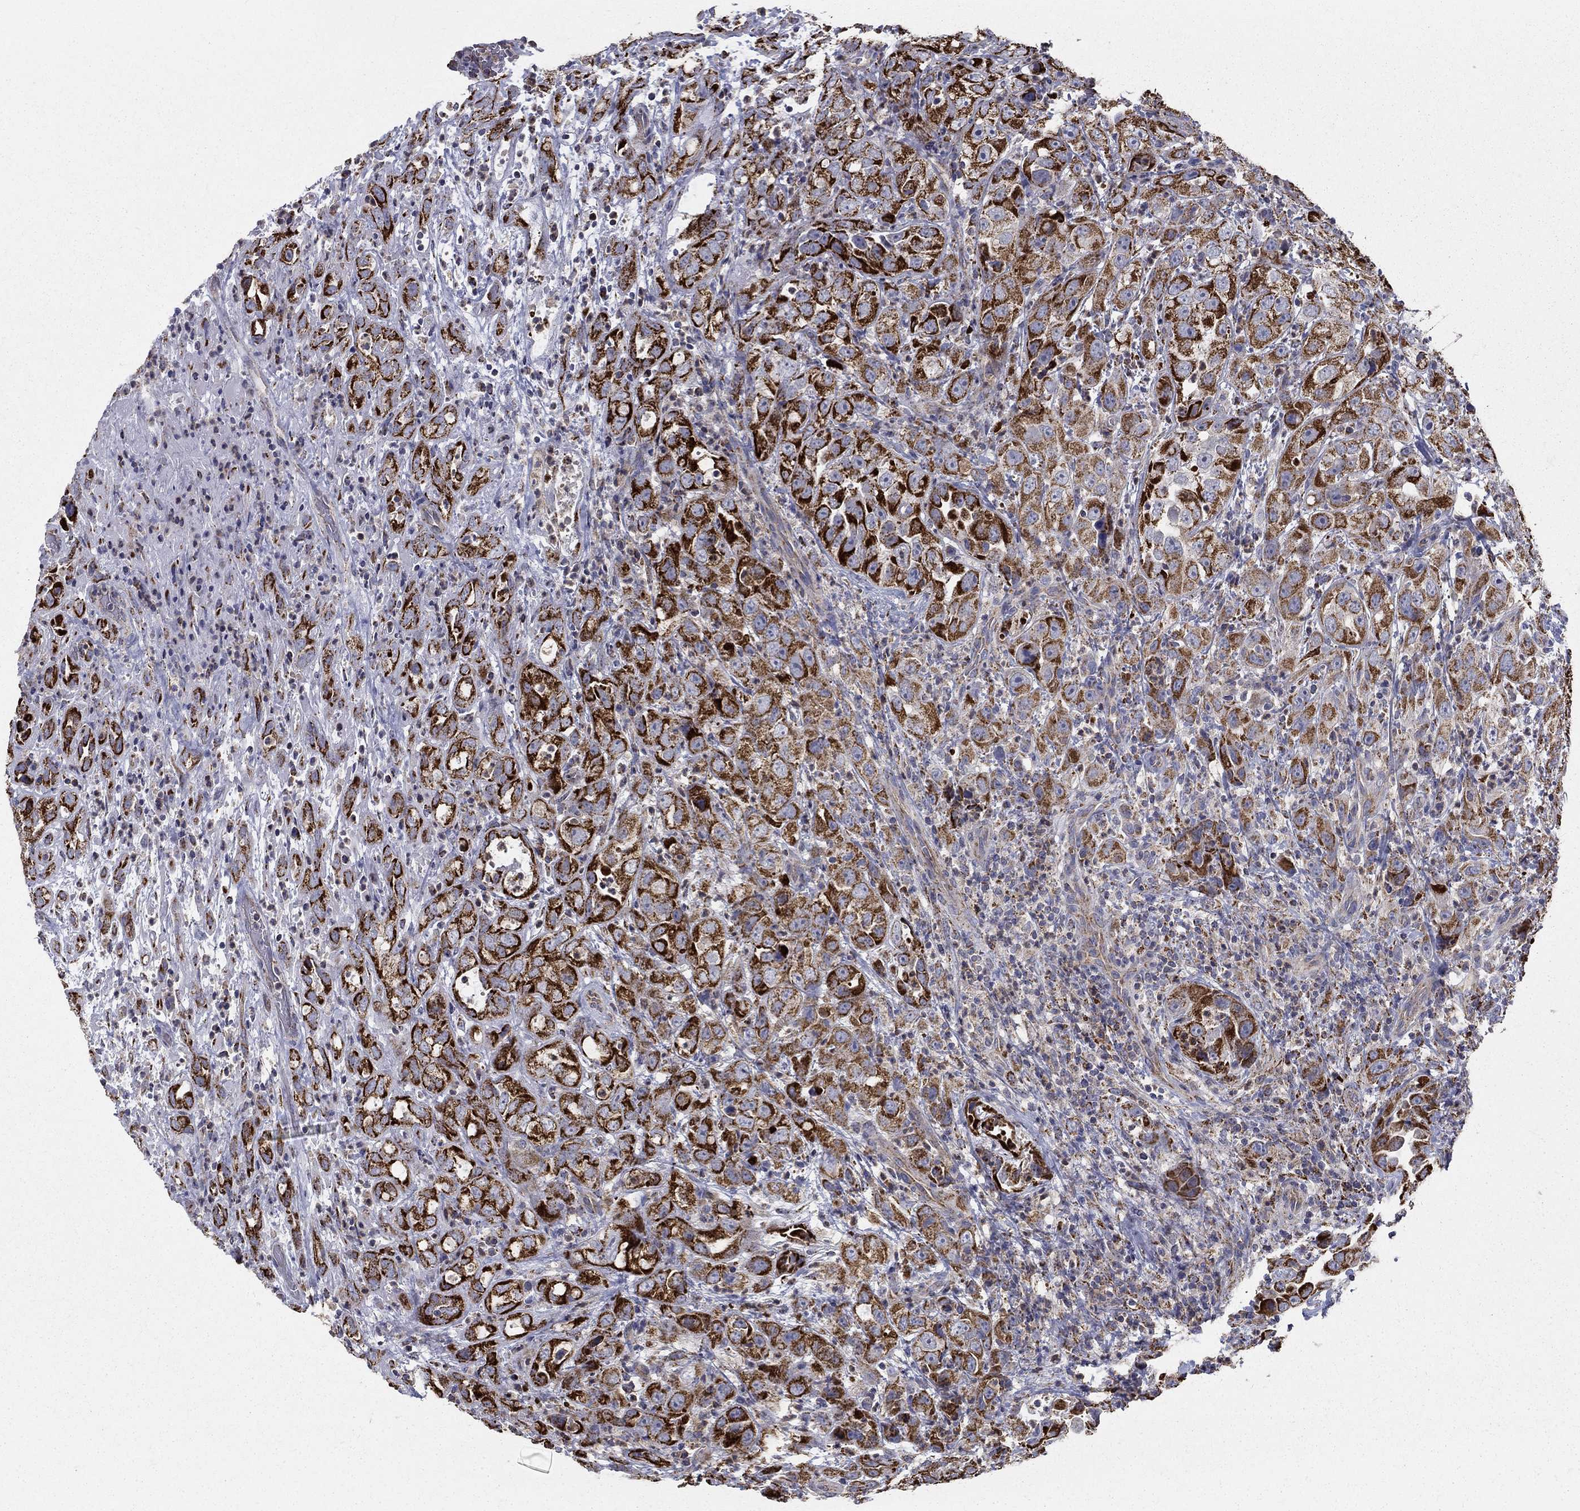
{"staining": {"intensity": "strong", "quantity": ">75%", "location": "cytoplasmic/membranous"}, "tissue": "urothelial cancer", "cell_type": "Tumor cells", "image_type": "cancer", "snomed": [{"axis": "morphology", "description": "Urothelial carcinoma, High grade"}, {"axis": "topography", "description": "Urinary bladder"}], "caption": "Tumor cells demonstrate high levels of strong cytoplasmic/membranous expression in about >75% of cells in urothelial carcinoma (high-grade).", "gene": "GCSH", "patient": {"sex": "female", "age": 41}}